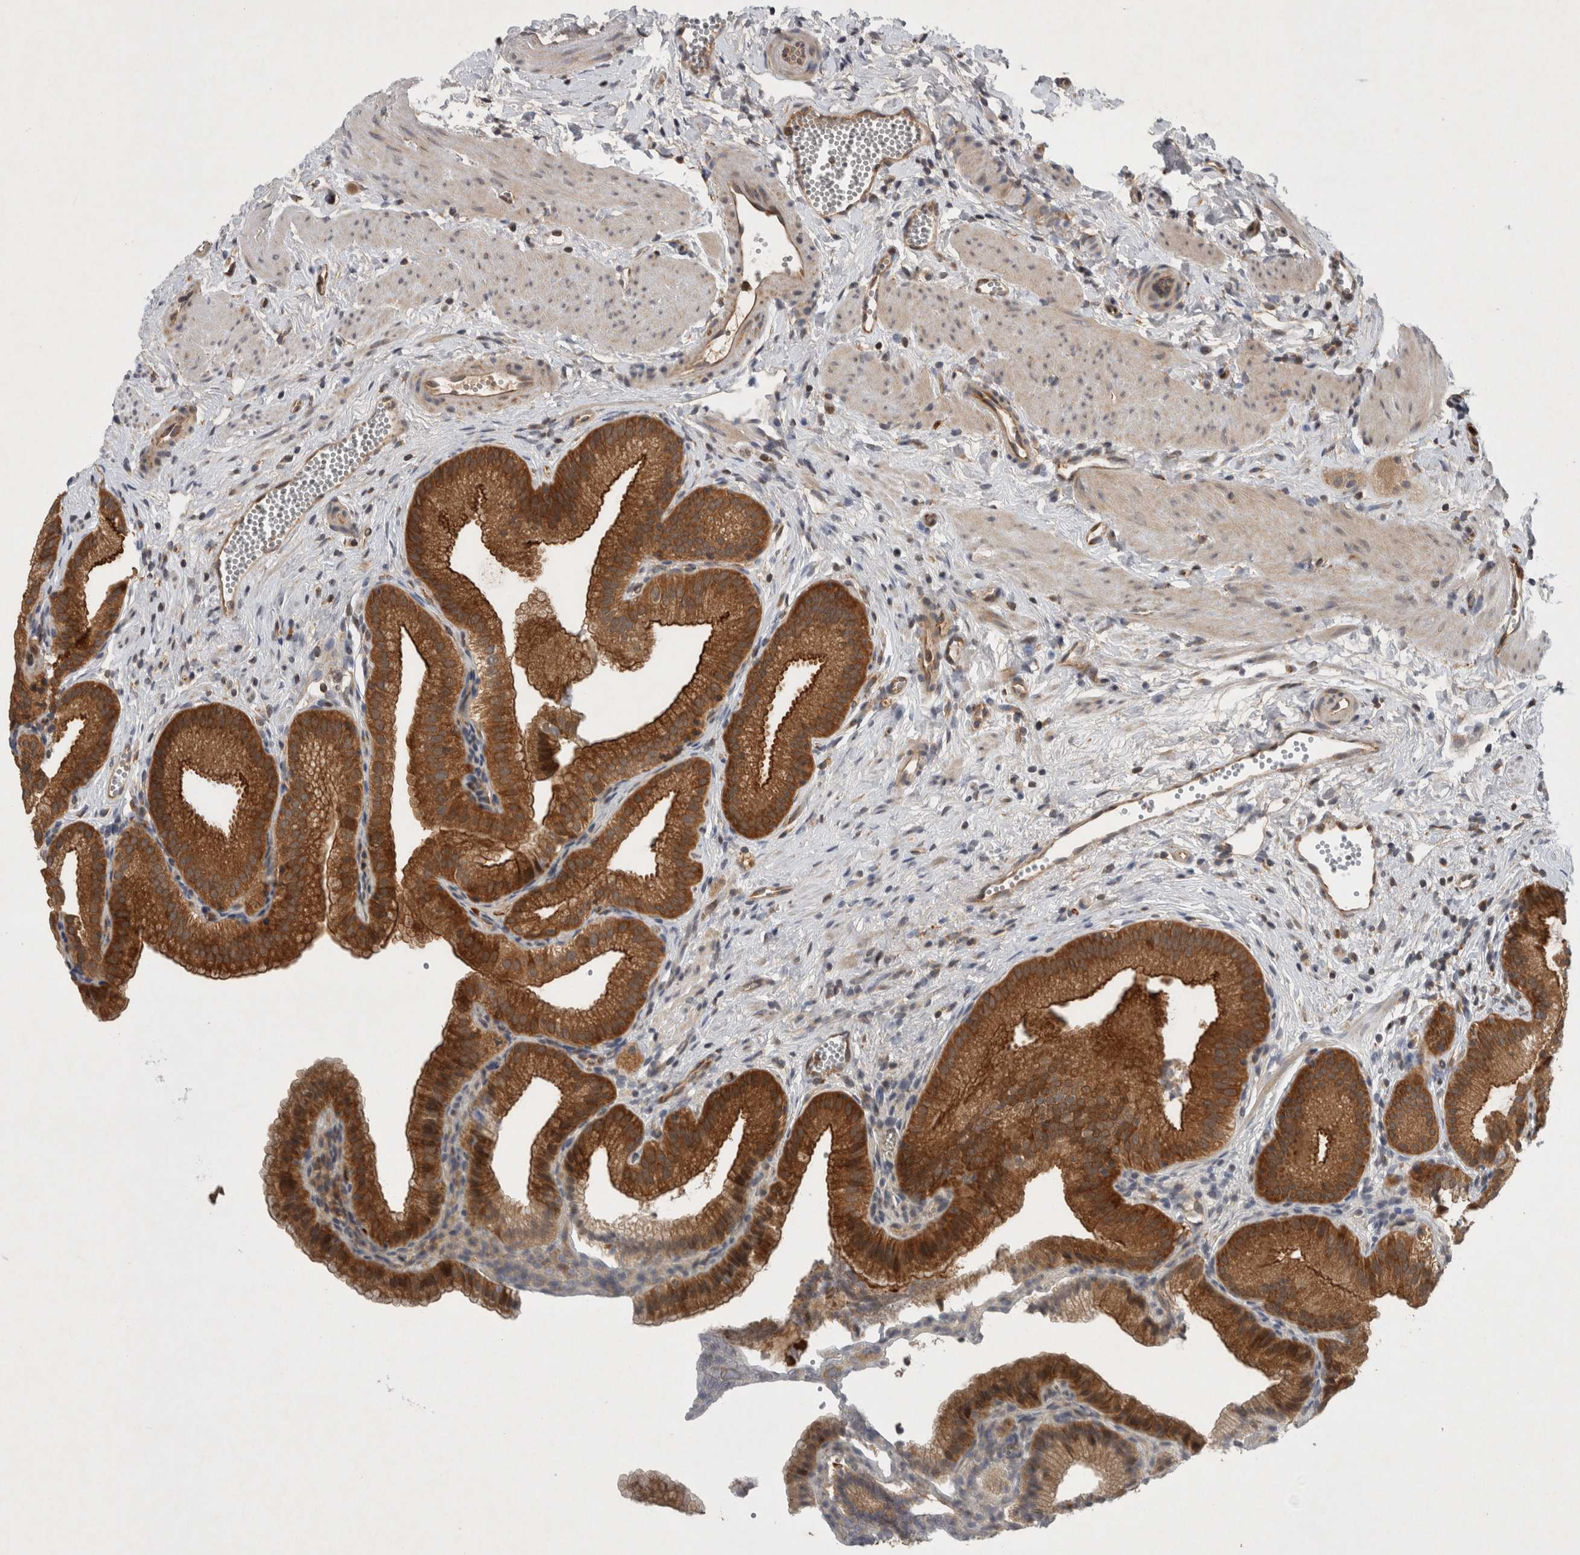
{"staining": {"intensity": "strong", "quantity": ">75%", "location": "cytoplasmic/membranous"}, "tissue": "gallbladder", "cell_type": "Glandular cells", "image_type": "normal", "snomed": [{"axis": "morphology", "description": "Normal tissue, NOS"}, {"axis": "topography", "description": "Gallbladder"}], "caption": "IHC image of unremarkable human gallbladder stained for a protein (brown), which shows high levels of strong cytoplasmic/membranous expression in approximately >75% of glandular cells.", "gene": "PDCD2", "patient": {"sex": "male", "age": 38}}